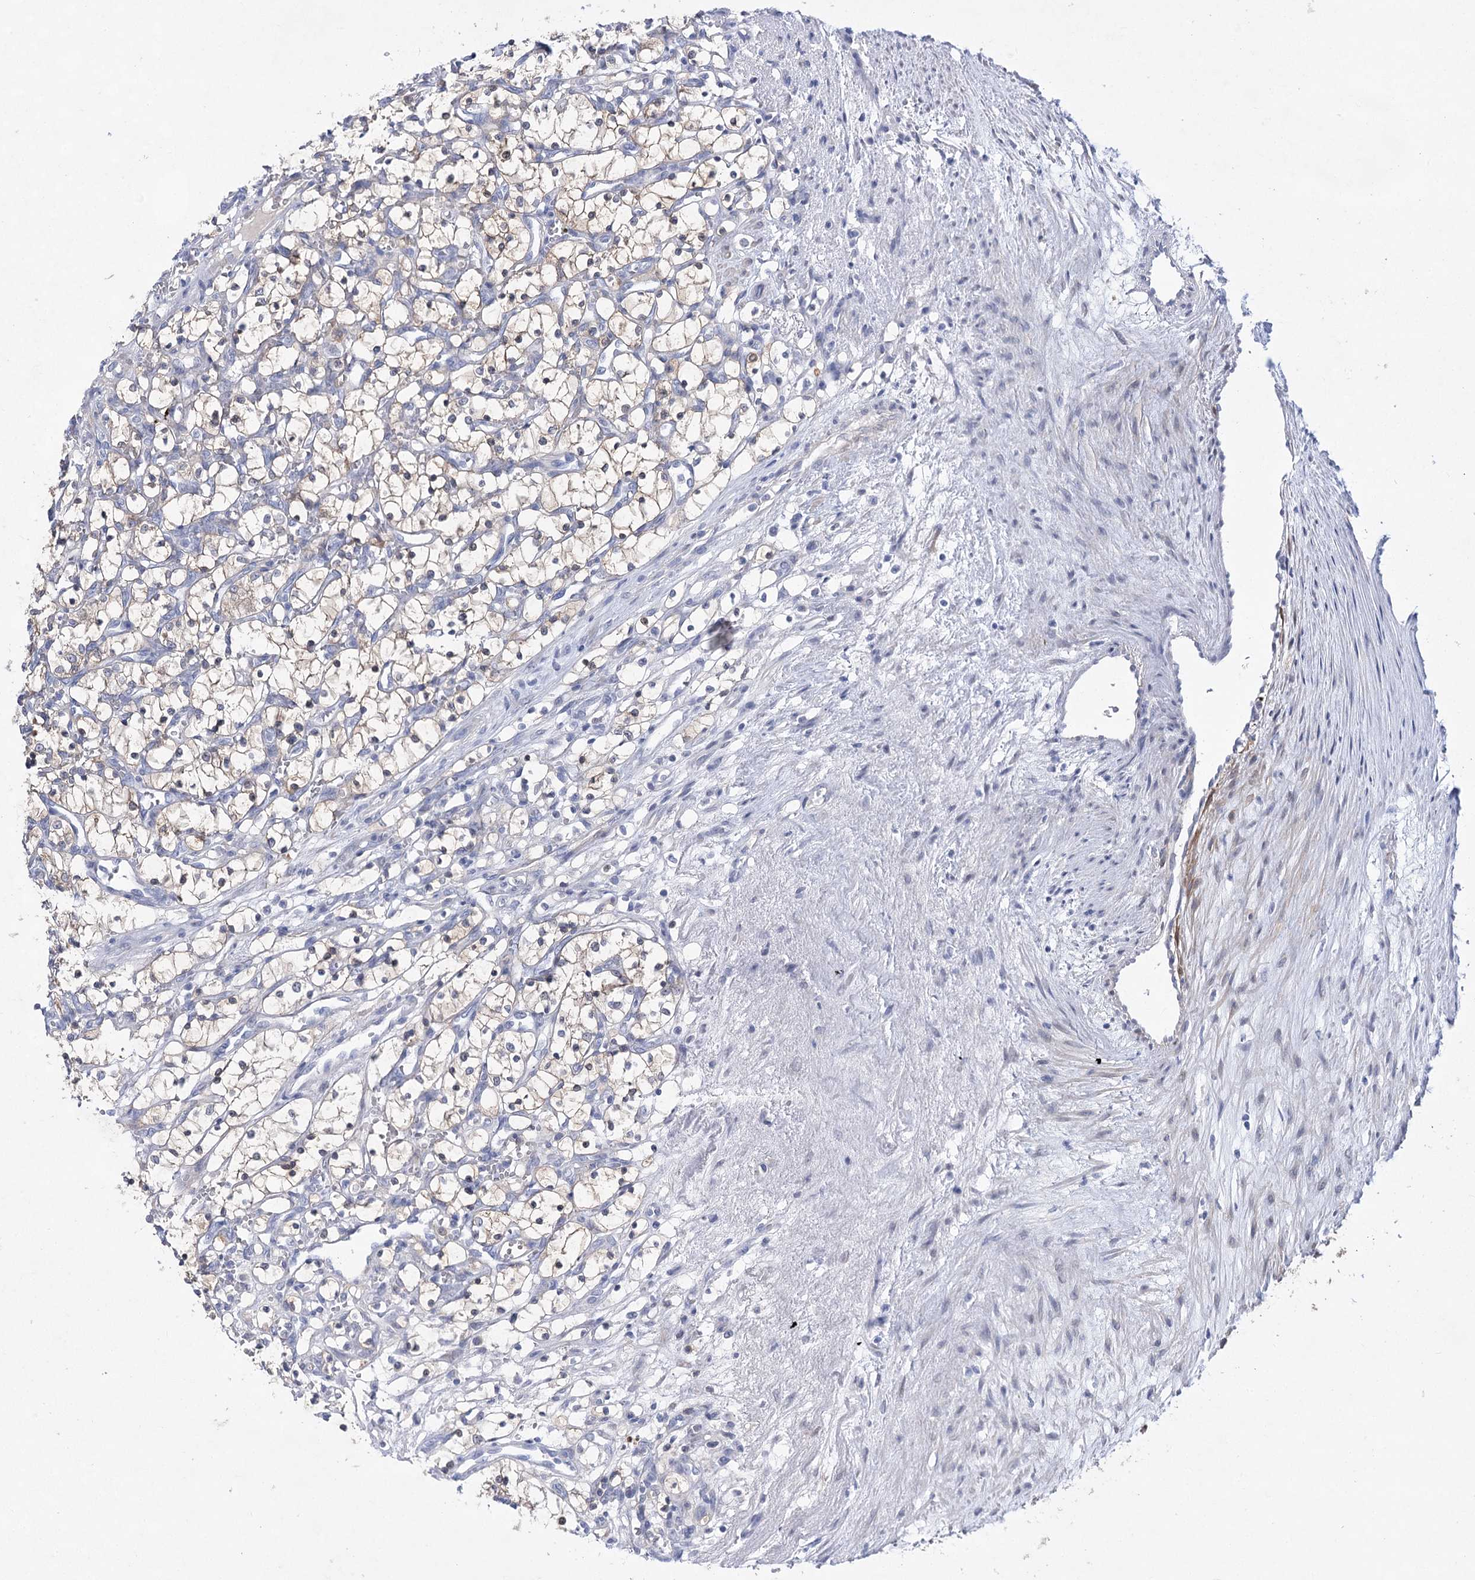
{"staining": {"intensity": "weak", "quantity": "<25%", "location": "cytoplasmic/membranous"}, "tissue": "renal cancer", "cell_type": "Tumor cells", "image_type": "cancer", "snomed": [{"axis": "morphology", "description": "Adenocarcinoma, NOS"}, {"axis": "topography", "description": "Kidney"}], "caption": "Tumor cells are negative for protein expression in human renal cancer.", "gene": "UGDH", "patient": {"sex": "female", "age": 69}}